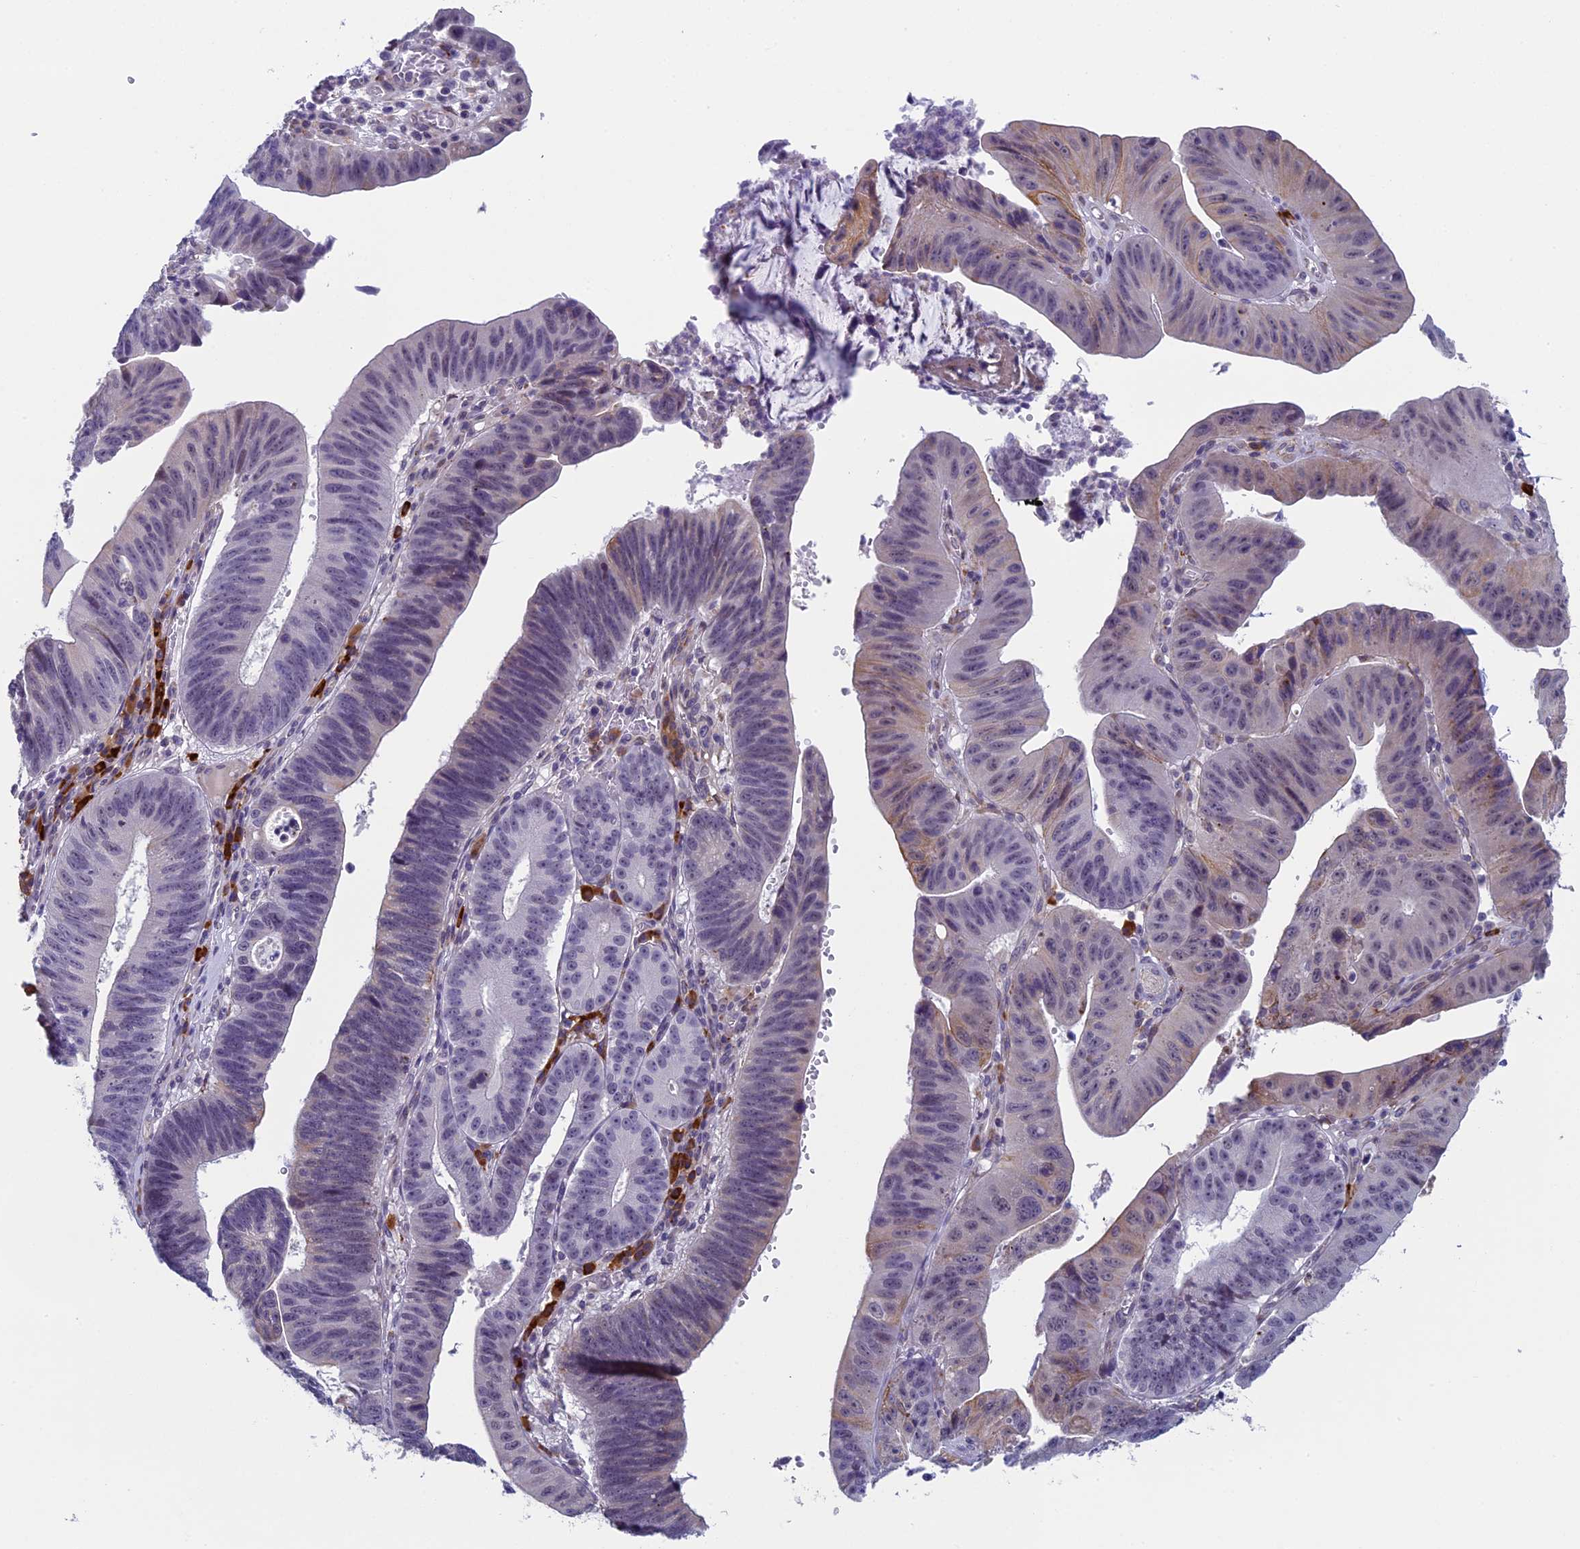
{"staining": {"intensity": "weak", "quantity": "<25%", "location": "cytoplasmic/membranous"}, "tissue": "stomach cancer", "cell_type": "Tumor cells", "image_type": "cancer", "snomed": [{"axis": "morphology", "description": "Adenocarcinoma, NOS"}, {"axis": "topography", "description": "Stomach"}], "caption": "This histopathology image is of adenocarcinoma (stomach) stained with immunohistochemistry (IHC) to label a protein in brown with the nuclei are counter-stained blue. There is no positivity in tumor cells.", "gene": "CNEP1R1", "patient": {"sex": "male", "age": 59}}